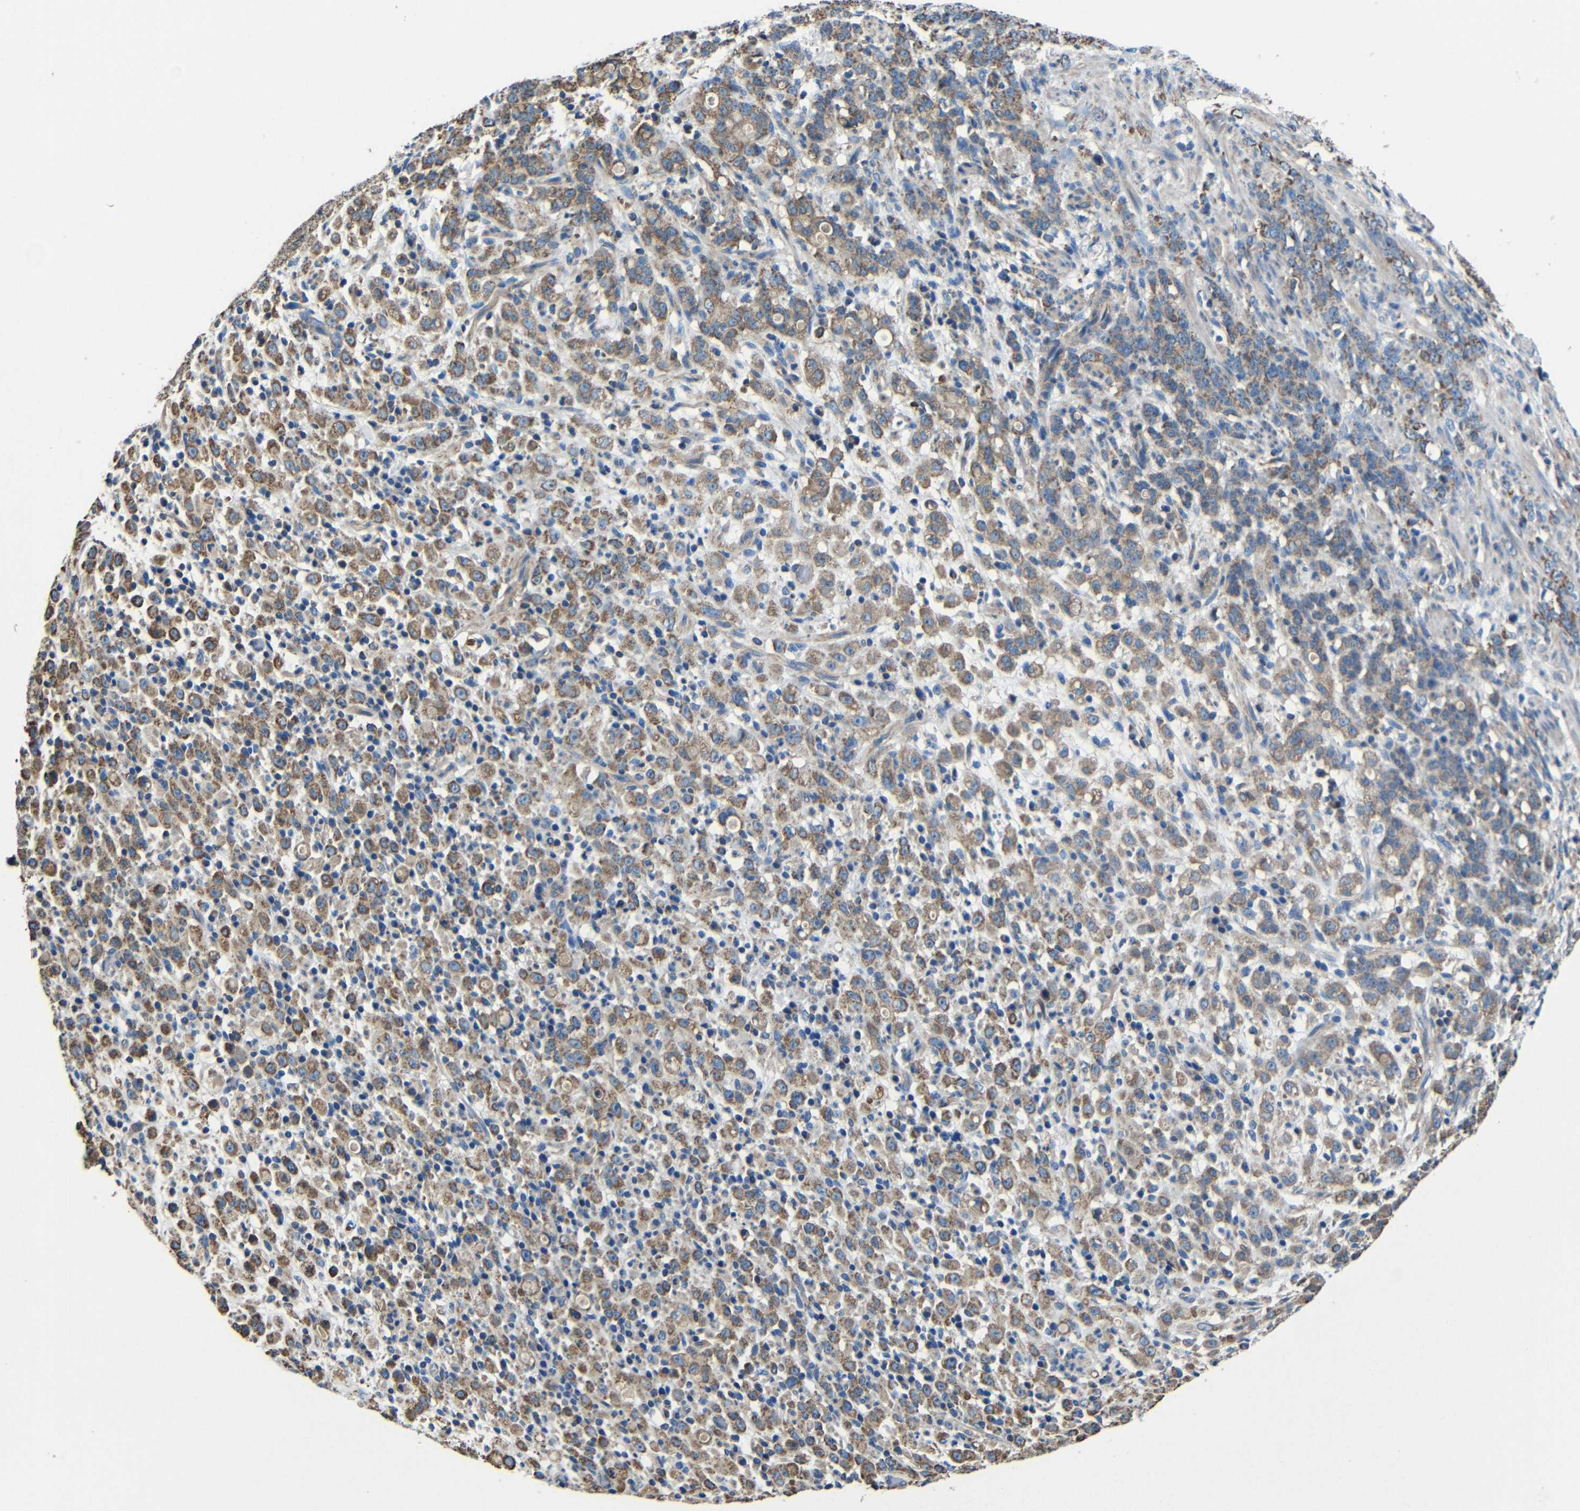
{"staining": {"intensity": "moderate", "quantity": ">75%", "location": "cytoplasmic/membranous"}, "tissue": "stomach cancer", "cell_type": "Tumor cells", "image_type": "cancer", "snomed": [{"axis": "morphology", "description": "Adenocarcinoma, NOS"}, {"axis": "topography", "description": "Stomach, lower"}], "caption": "Immunohistochemical staining of stomach adenocarcinoma displays moderate cytoplasmic/membranous protein staining in about >75% of tumor cells. Using DAB (3,3'-diaminobenzidine) (brown) and hematoxylin (blue) stains, captured at high magnification using brightfield microscopy.", "gene": "INTS6L", "patient": {"sex": "male", "age": 88}}